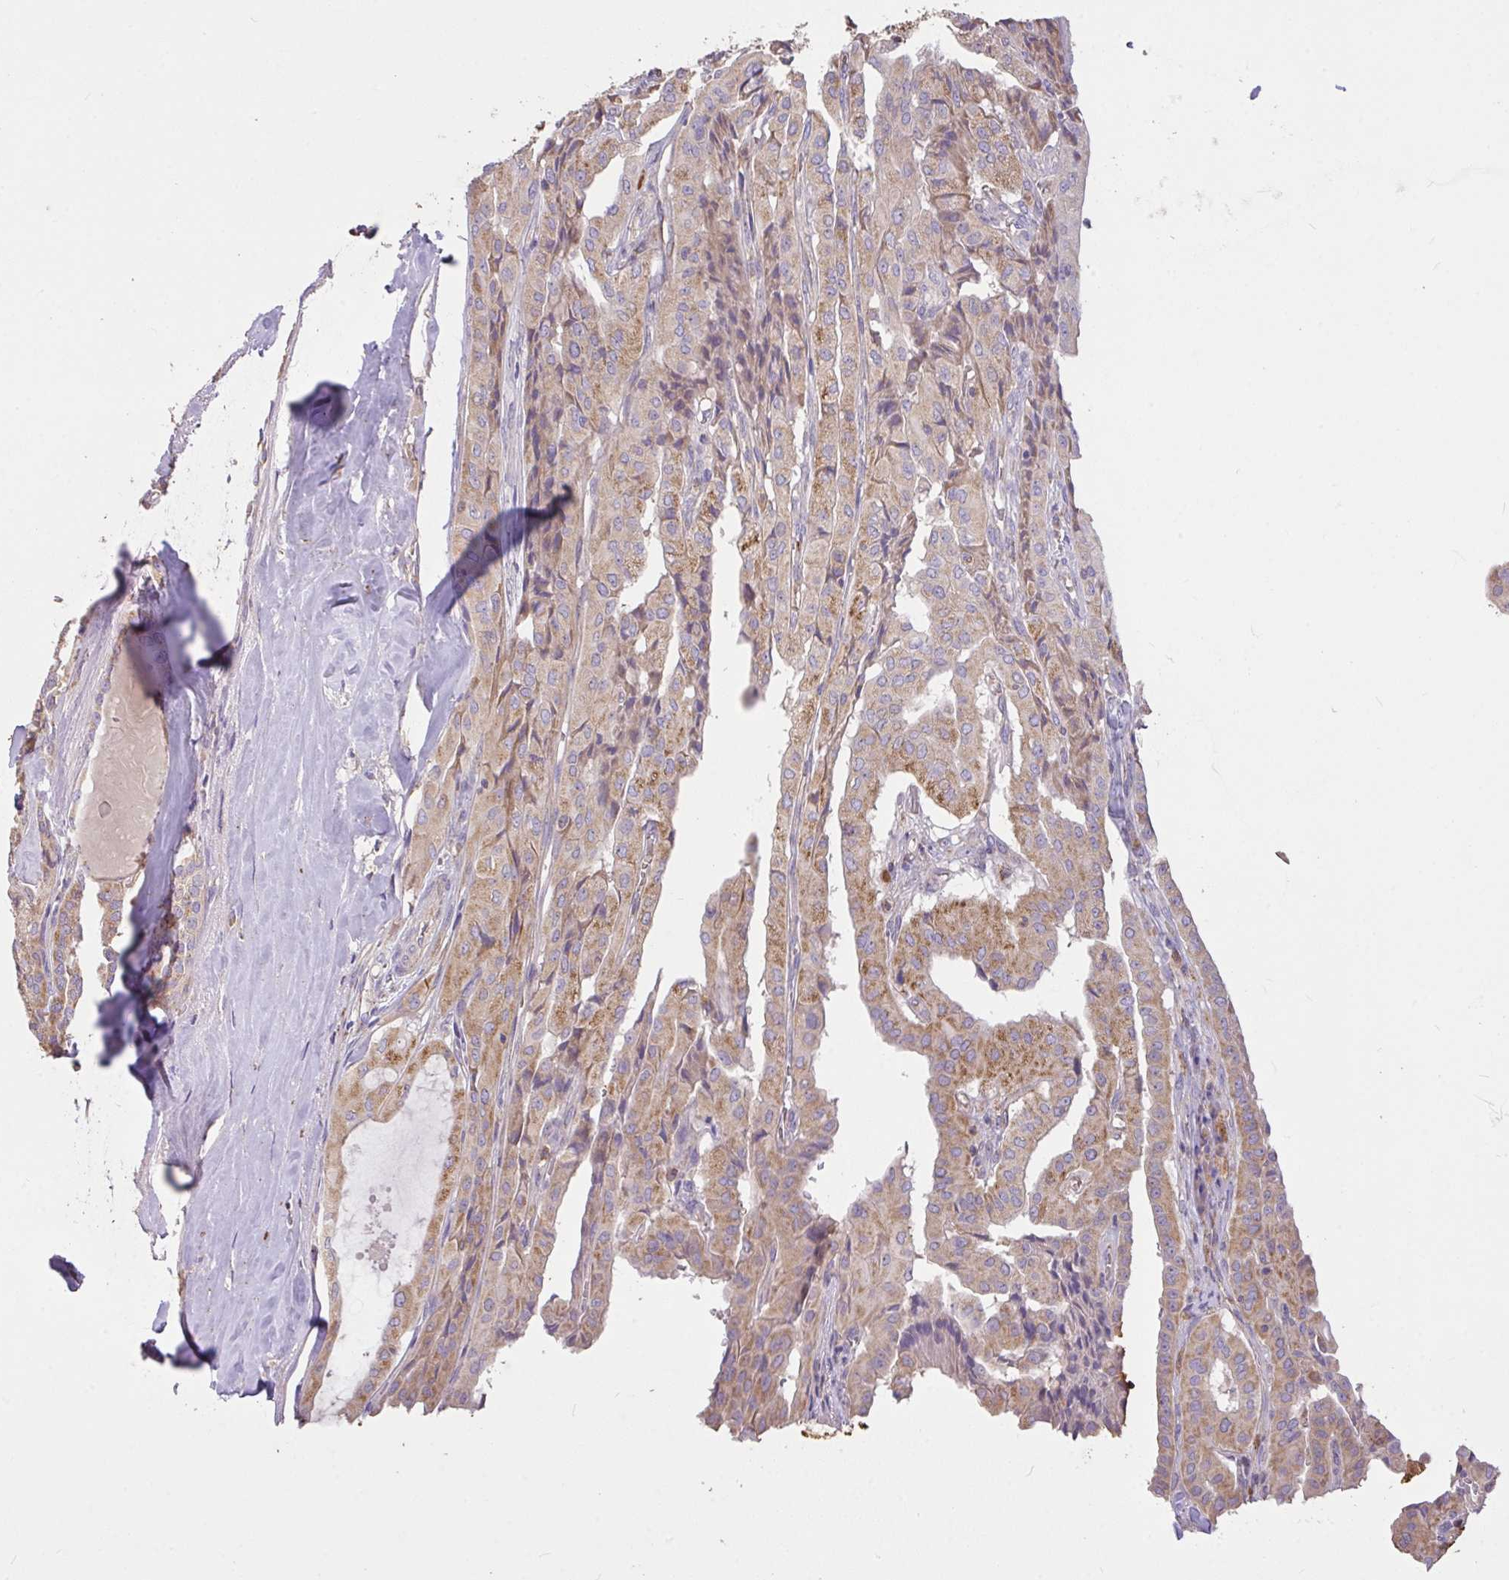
{"staining": {"intensity": "moderate", "quantity": "25%-75%", "location": "cytoplasmic/membranous"}, "tissue": "thyroid cancer", "cell_type": "Tumor cells", "image_type": "cancer", "snomed": [{"axis": "morphology", "description": "Papillary adenocarcinoma, NOS"}, {"axis": "topography", "description": "Thyroid gland"}], "caption": "Brown immunohistochemical staining in human thyroid cancer reveals moderate cytoplasmic/membranous expression in approximately 25%-75% of tumor cells. (DAB (3,3'-diaminobenzidine) = brown stain, brightfield microscopy at high magnification).", "gene": "FCER1A", "patient": {"sex": "female", "age": 59}}